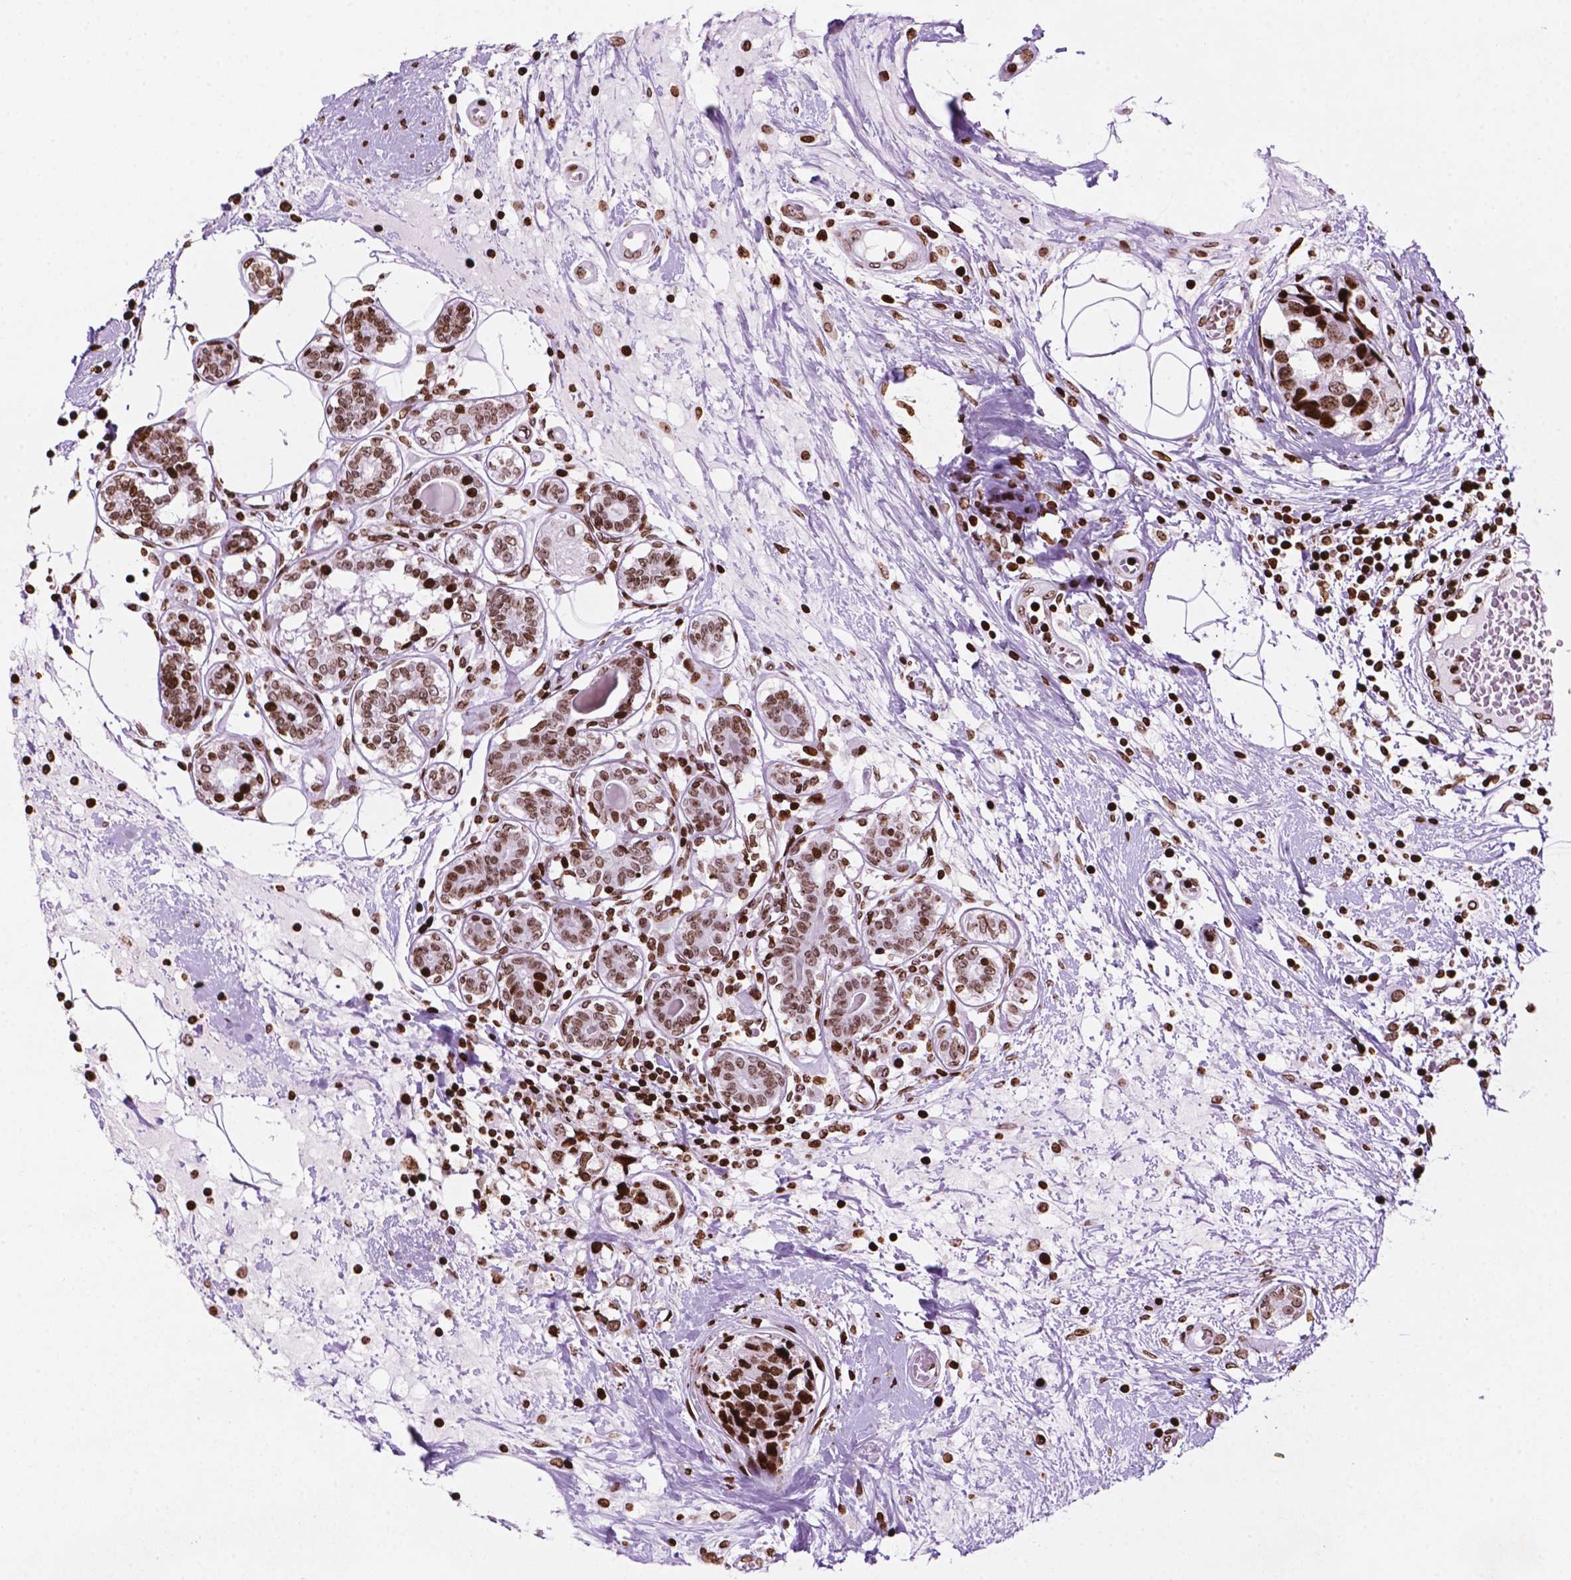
{"staining": {"intensity": "moderate", "quantity": ">75%", "location": "nuclear"}, "tissue": "breast cancer", "cell_type": "Tumor cells", "image_type": "cancer", "snomed": [{"axis": "morphology", "description": "Lobular carcinoma"}, {"axis": "topography", "description": "Breast"}], "caption": "High-magnification brightfield microscopy of breast cancer stained with DAB (brown) and counterstained with hematoxylin (blue). tumor cells exhibit moderate nuclear staining is seen in about>75% of cells. Using DAB (brown) and hematoxylin (blue) stains, captured at high magnification using brightfield microscopy.", "gene": "TMEM250", "patient": {"sex": "female", "age": 59}}